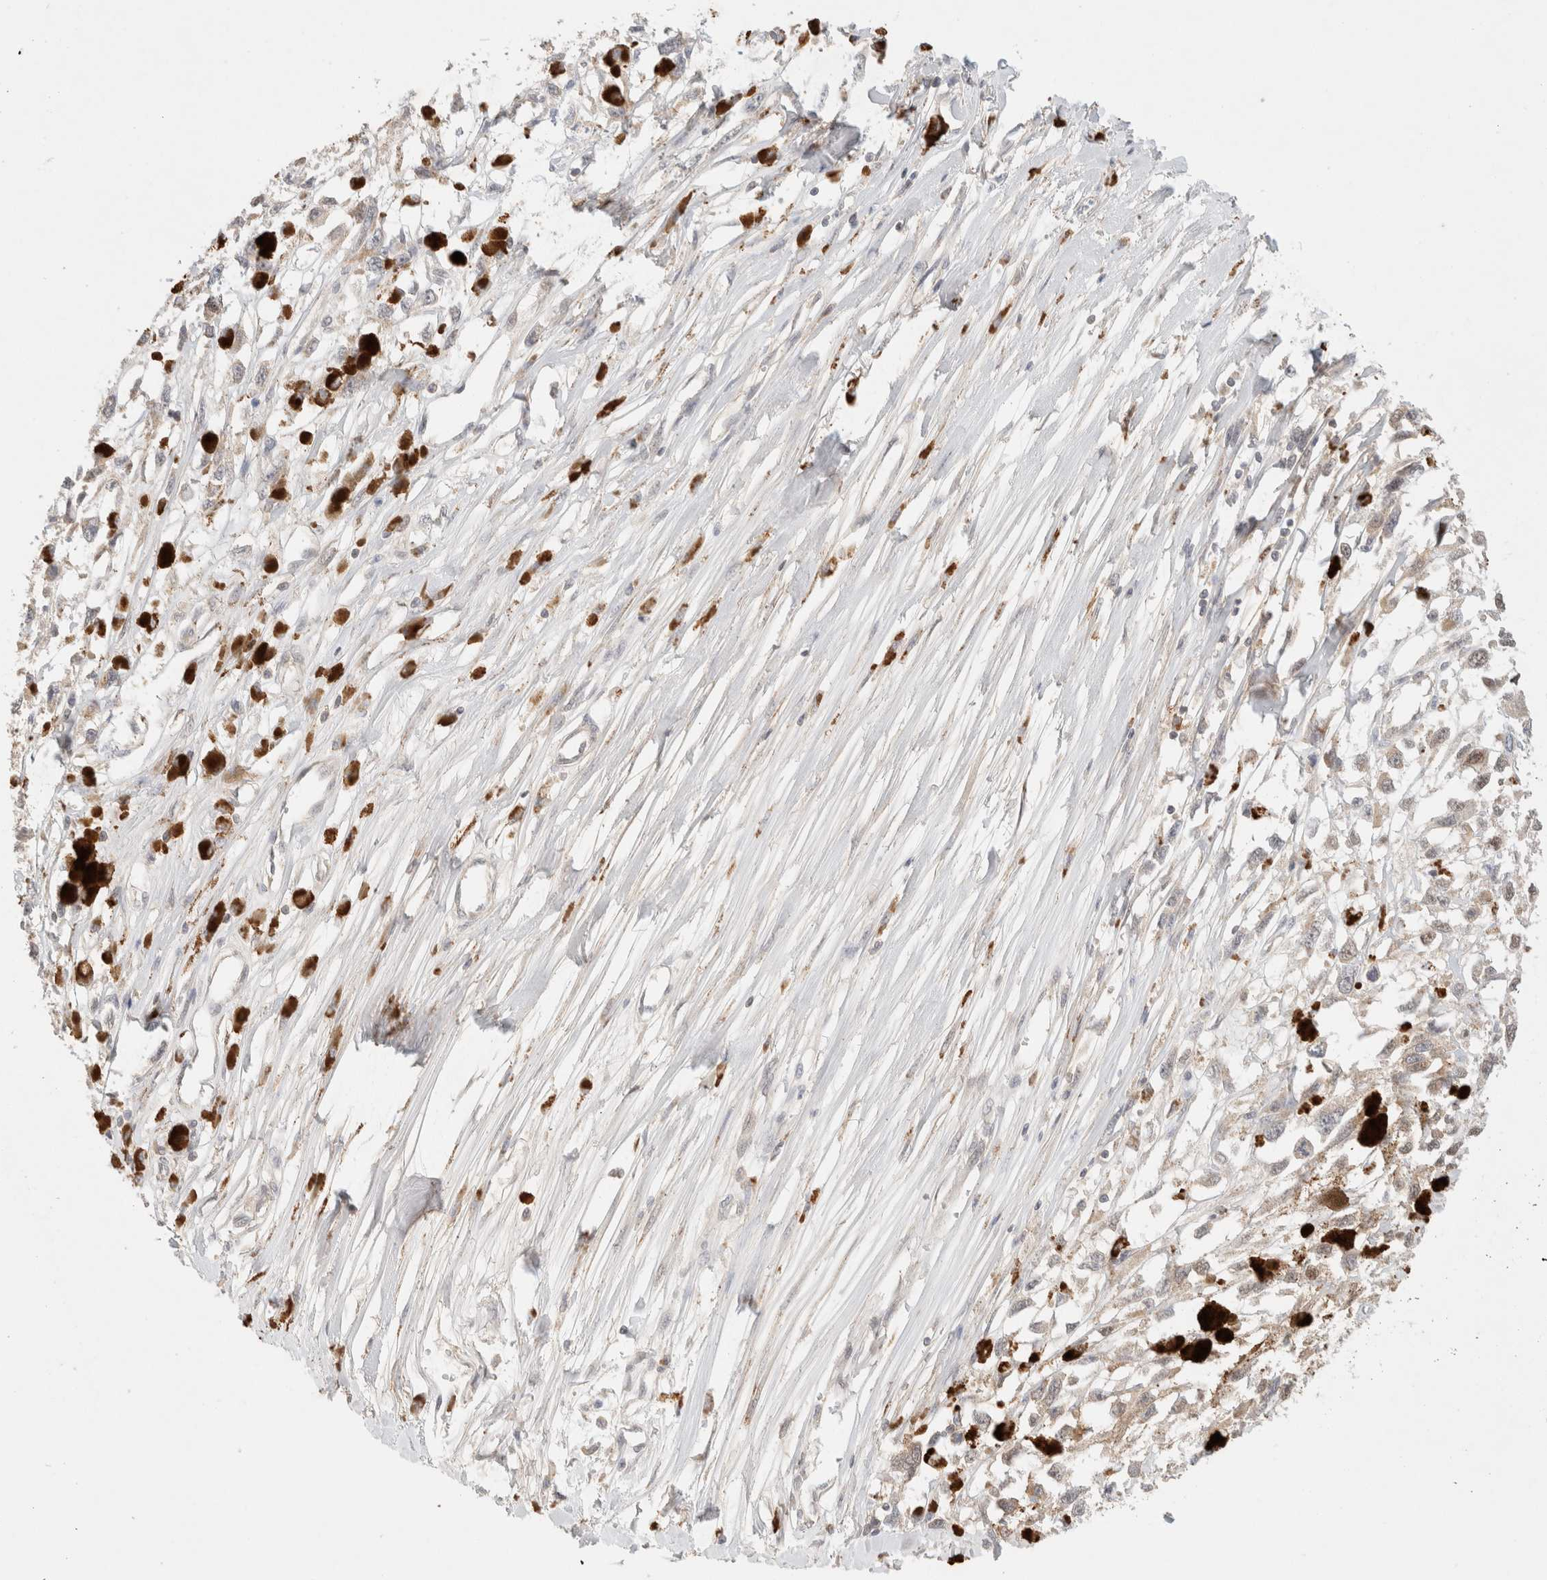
{"staining": {"intensity": "negative", "quantity": "none", "location": "none"}, "tissue": "melanoma", "cell_type": "Tumor cells", "image_type": "cancer", "snomed": [{"axis": "morphology", "description": "Malignant melanoma, Metastatic site"}, {"axis": "topography", "description": "Lymph node"}], "caption": "The IHC histopathology image has no significant expression in tumor cells of melanoma tissue.", "gene": "MRM3", "patient": {"sex": "male", "age": 59}}